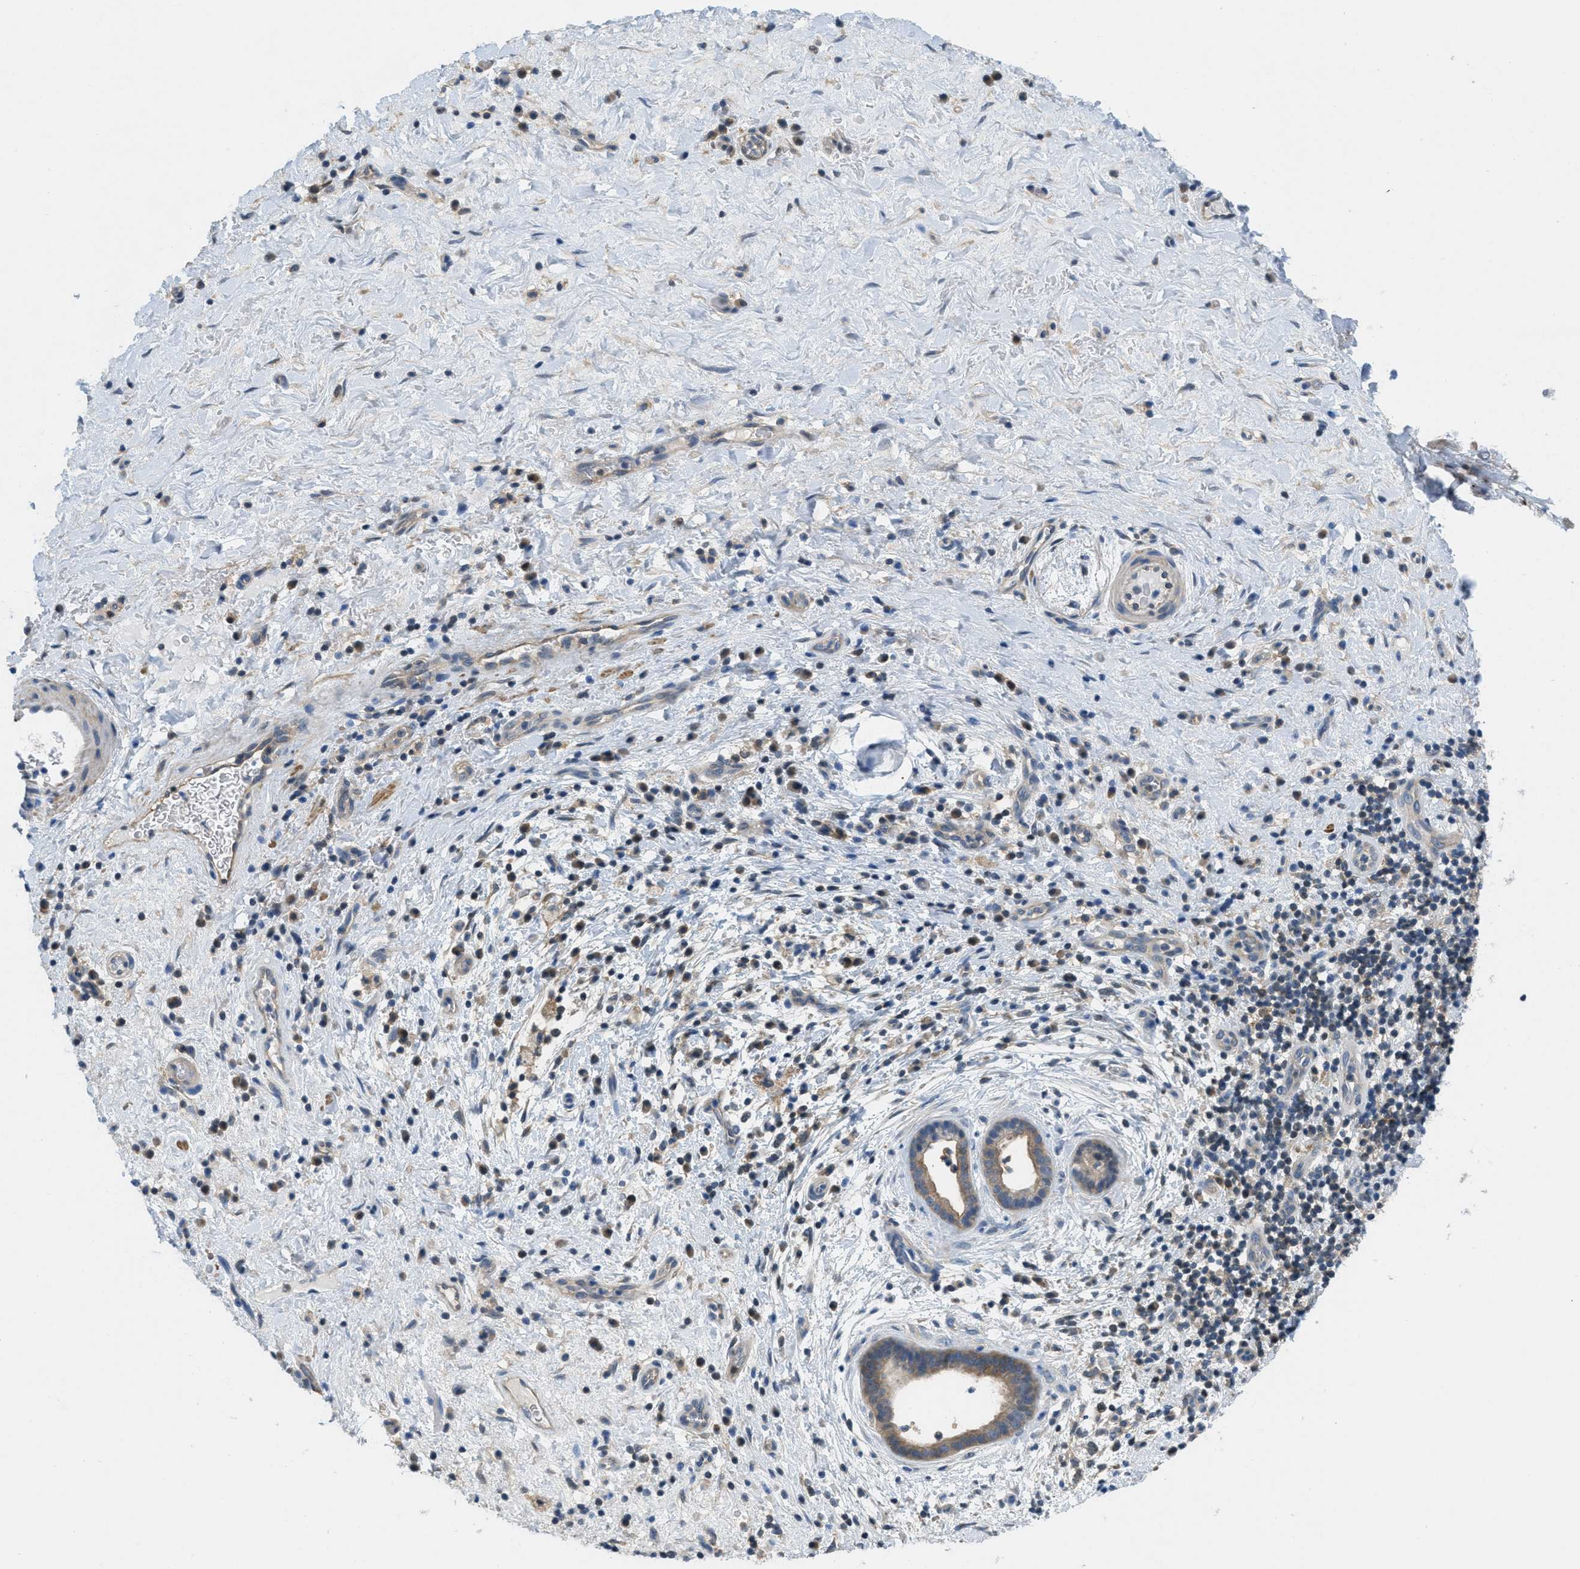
{"staining": {"intensity": "moderate", "quantity": ">75%", "location": "cytoplasmic/membranous"}, "tissue": "liver cancer", "cell_type": "Tumor cells", "image_type": "cancer", "snomed": [{"axis": "morphology", "description": "Cholangiocarcinoma"}, {"axis": "topography", "description": "Liver"}], "caption": "This image reveals immunohistochemistry staining of cholangiocarcinoma (liver), with medium moderate cytoplasmic/membranous staining in approximately >75% of tumor cells.", "gene": "PIP5K1C", "patient": {"sex": "female", "age": 38}}